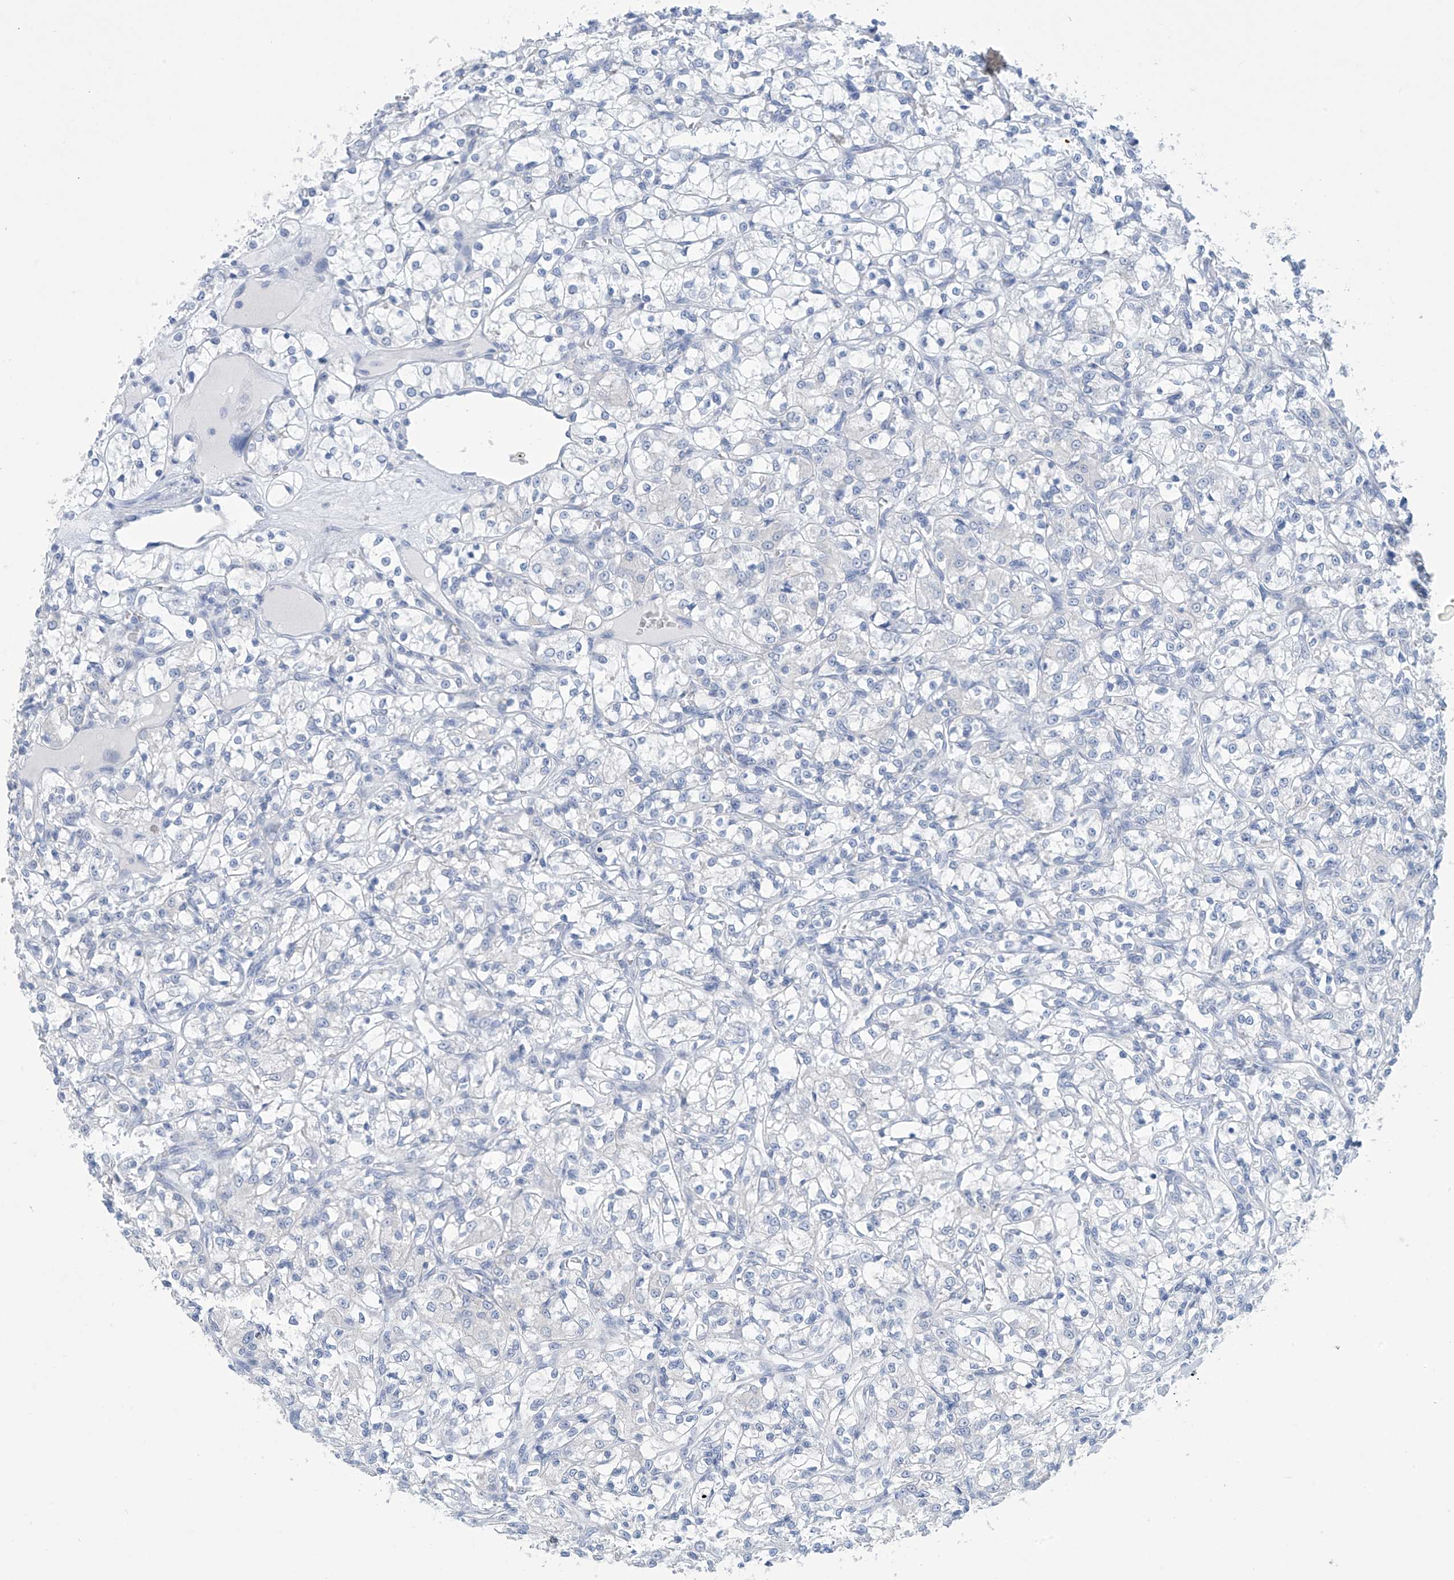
{"staining": {"intensity": "negative", "quantity": "none", "location": "none"}, "tissue": "renal cancer", "cell_type": "Tumor cells", "image_type": "cancer", "snomed": [{"axis": "morphology", "description": "Adenocarcinoma, NOS"}, {"axis": "topography", "description": "Kidney"}], "caption": "There is no significant positivity in tumor cells of adenocarcinoma (renal).", "gene": "DSP", "patient": {"sex": "female", "age": 69}}